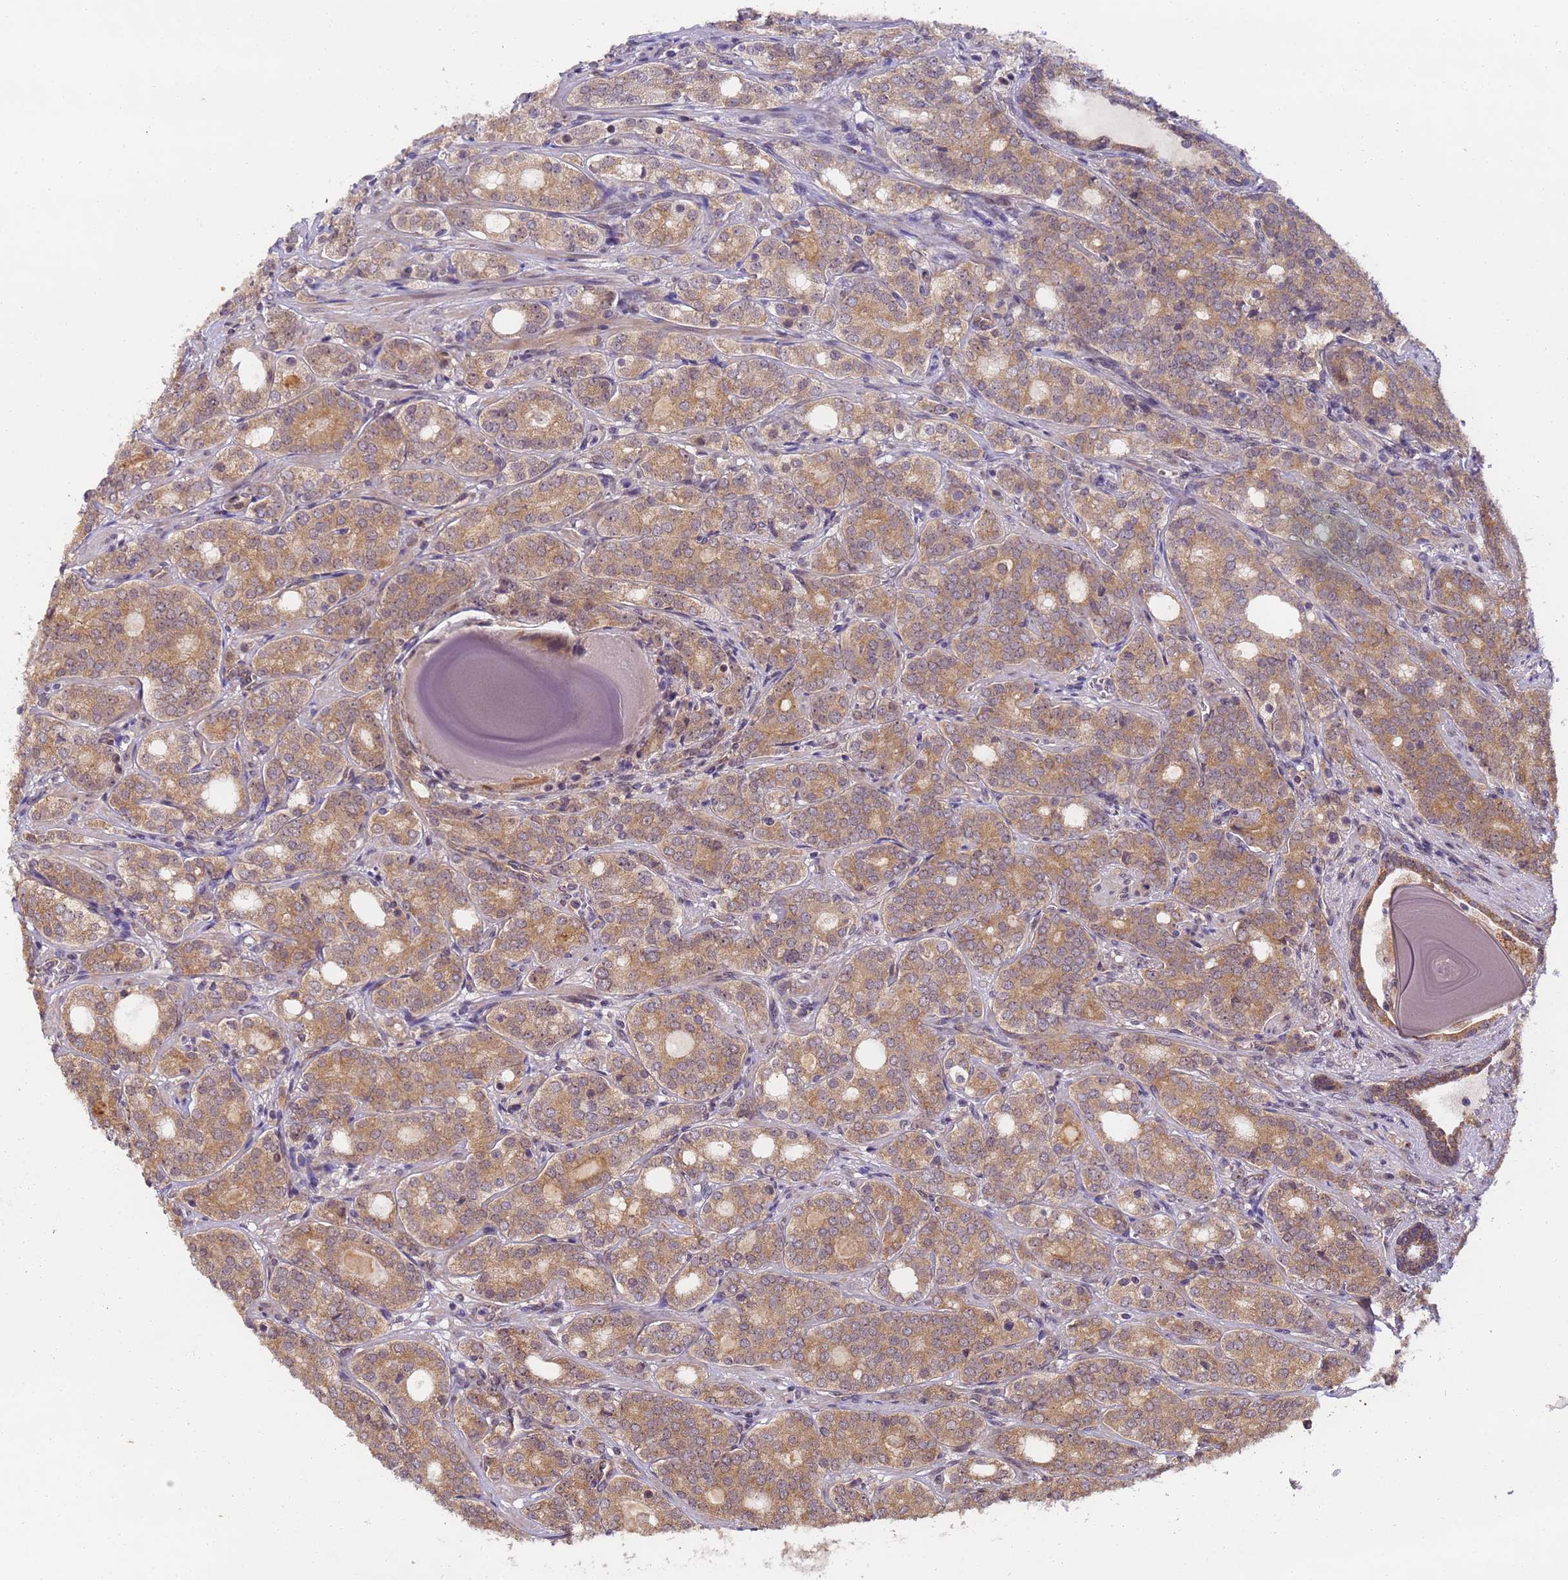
{"staining": {"intensity": "moderate", "quantity": ">75%", "location": "cytoplasmic/membranous"}, "tissue": "prostate cancer", "cell_type": "Tumor cells", "image_type": "cancer", "snomed": [{"axis": "morphology", "description": "Adenocarcinoma, High grade"}, {"axis": "topography", "description": "Prostate"}], "caption": "Immunohistochemical staining of human prostate cancer (high-grade adenocarcinoma) displays medium levels of moderate cytoplasmic/membranous protein staining in about >75% of tumor cells.", "gene": "RAPGEF3", "patient": {"sex": "male", "age": 64}}